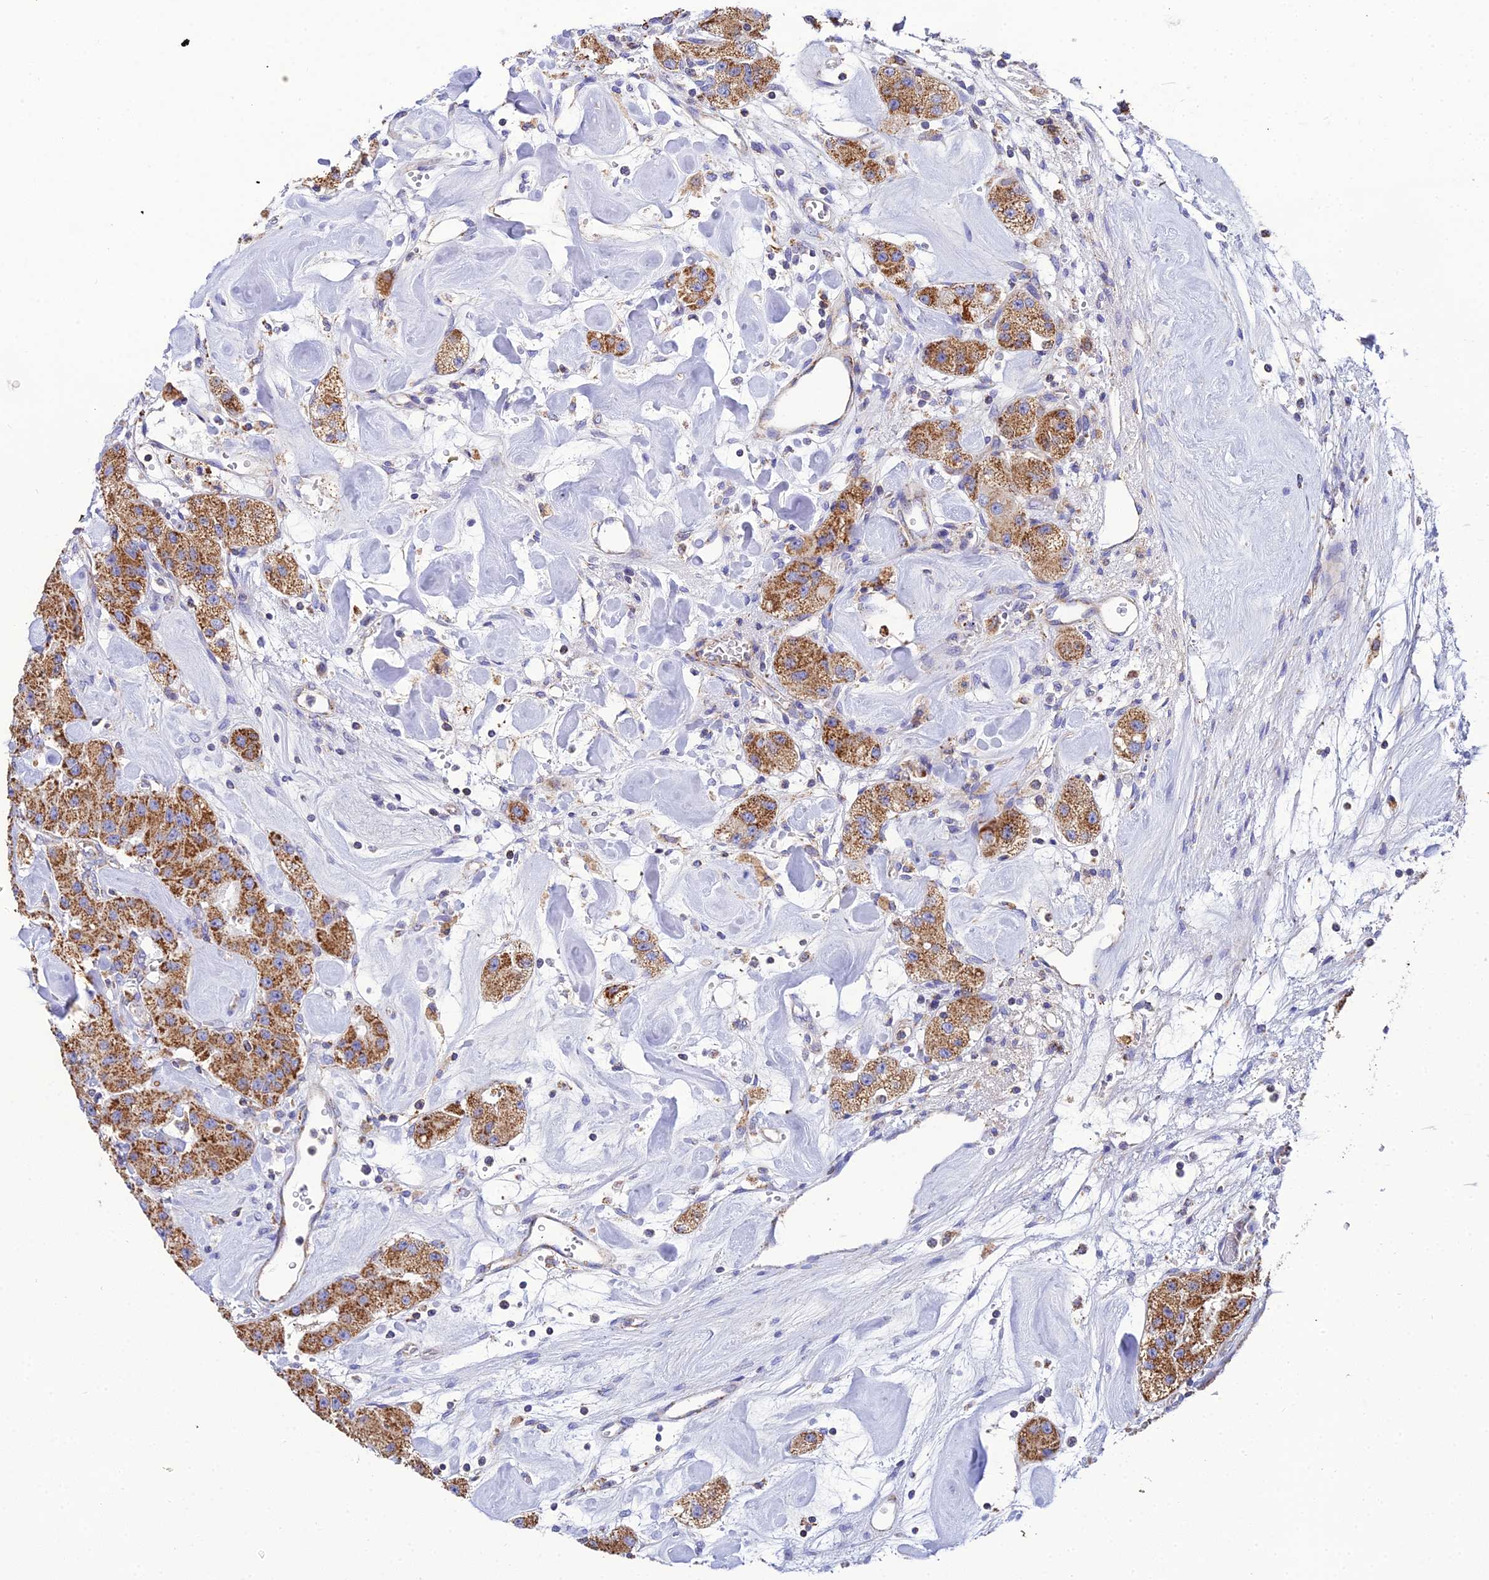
{"staining": {"intensity": "moderate", "quantity": ">75%", "location": "cytoplasmic/membranous"}, "tissue": "carcinoid", "cell_type": "Tumor cells", "image_type": "cancer", "snomed": [{"axis": "morphology", "description": "Carcinoid, malignant, NOS"}, {"axis": "topography", "description": "Pancreas"}], "caption": "A histopathology image showing moderate cytoplasmic/membranous staining in about >75% of tumor cells in carcinoid (malignant), as visualized by brown immunohistochemical staining.", "gene": "NIPSNAP3A", "patient": {"sex": "male", "age": 41}}